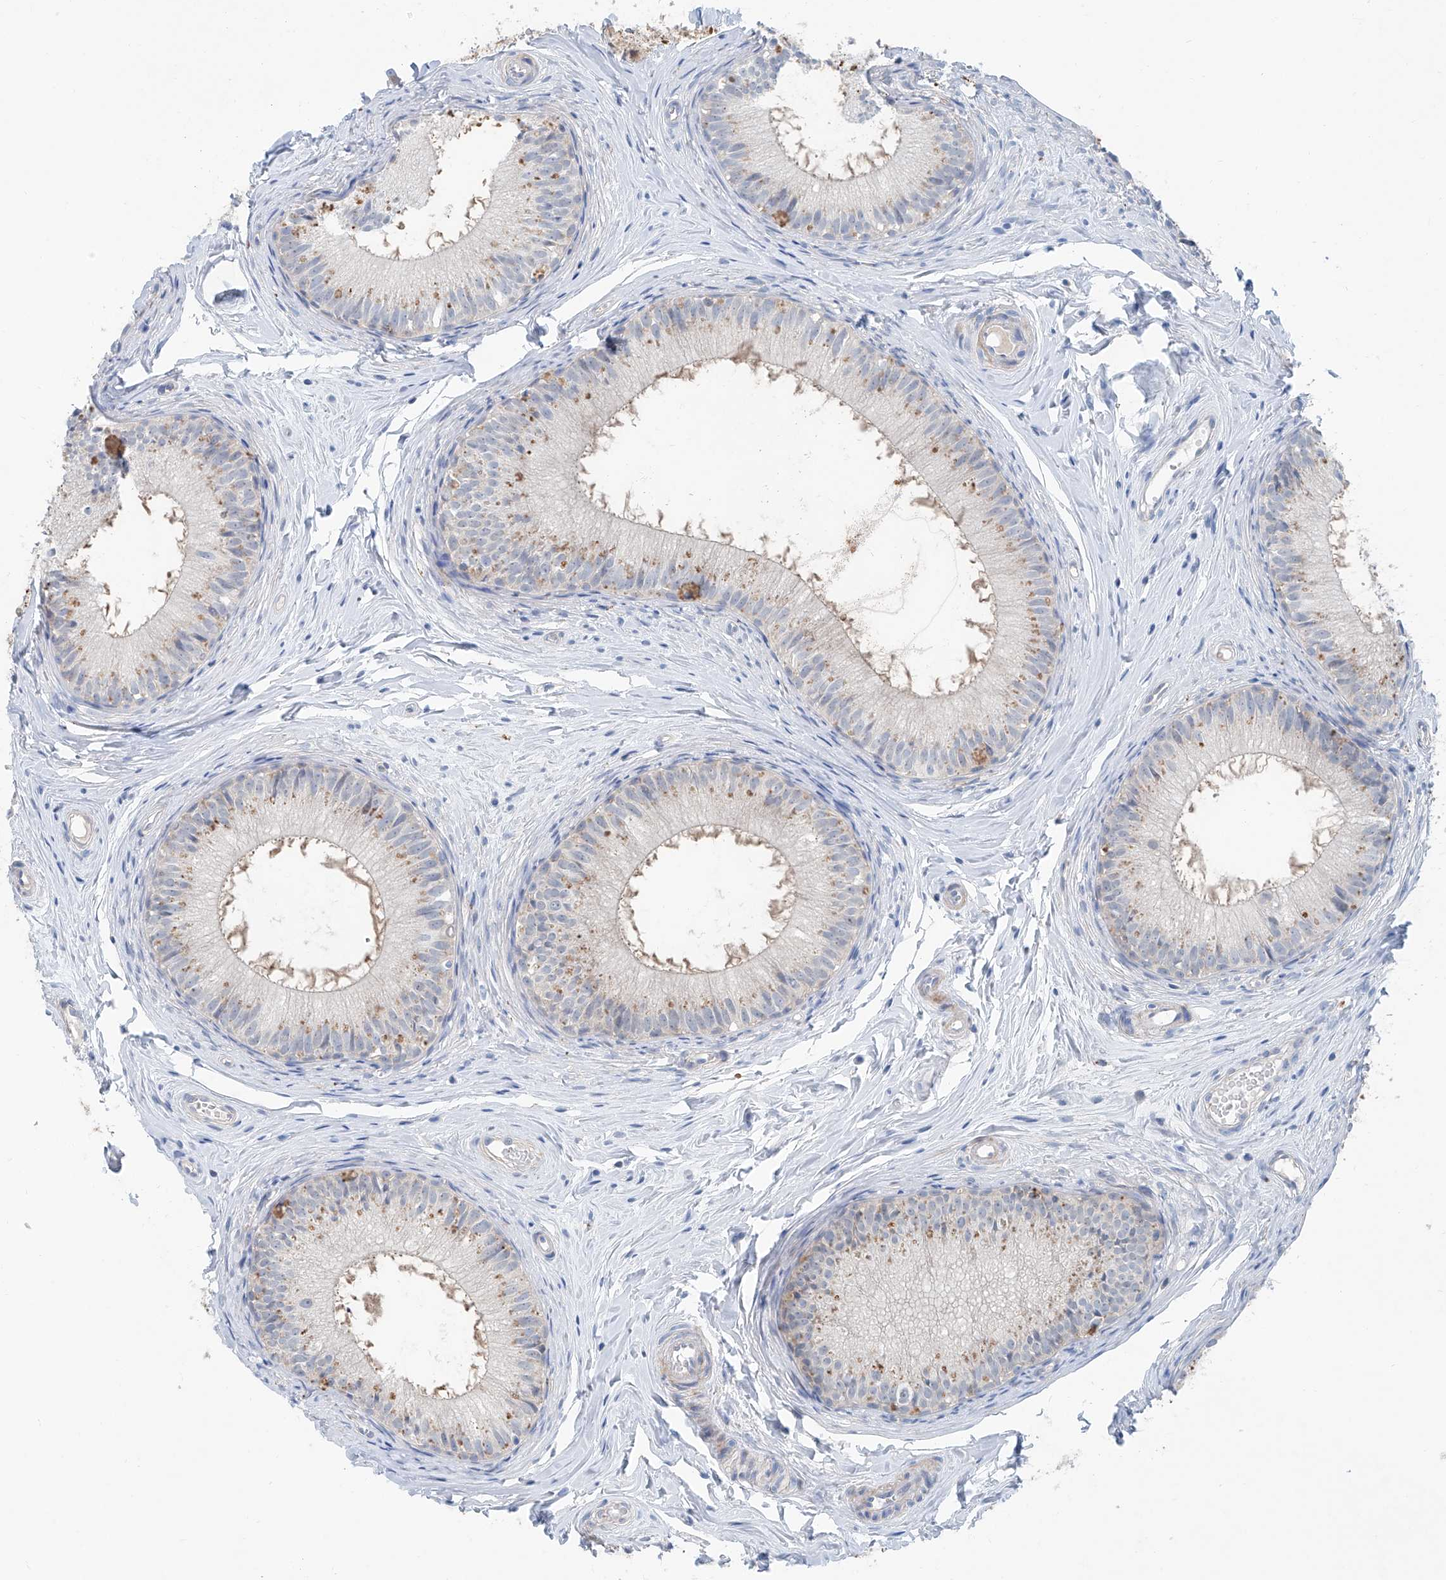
{"staining": {"intensity": "negative", "quantity": "none", "location": "none"}, "tissue": "epididymis", "cell_type": "Glandular cells", "image_type": "normal", "snomed": [{"axis": "morphology", "description": "Normal tissue, NOS"}, {"axis": "topography", "description": "Epididymis"}], "caption": "A photomicrograph of epididymis stained for a protein shows no brown staining in glandular cells. Nuclei are stained in blue.", "gene": "ANKRD34A", "patient": {"sex": "male", "age": 34}}